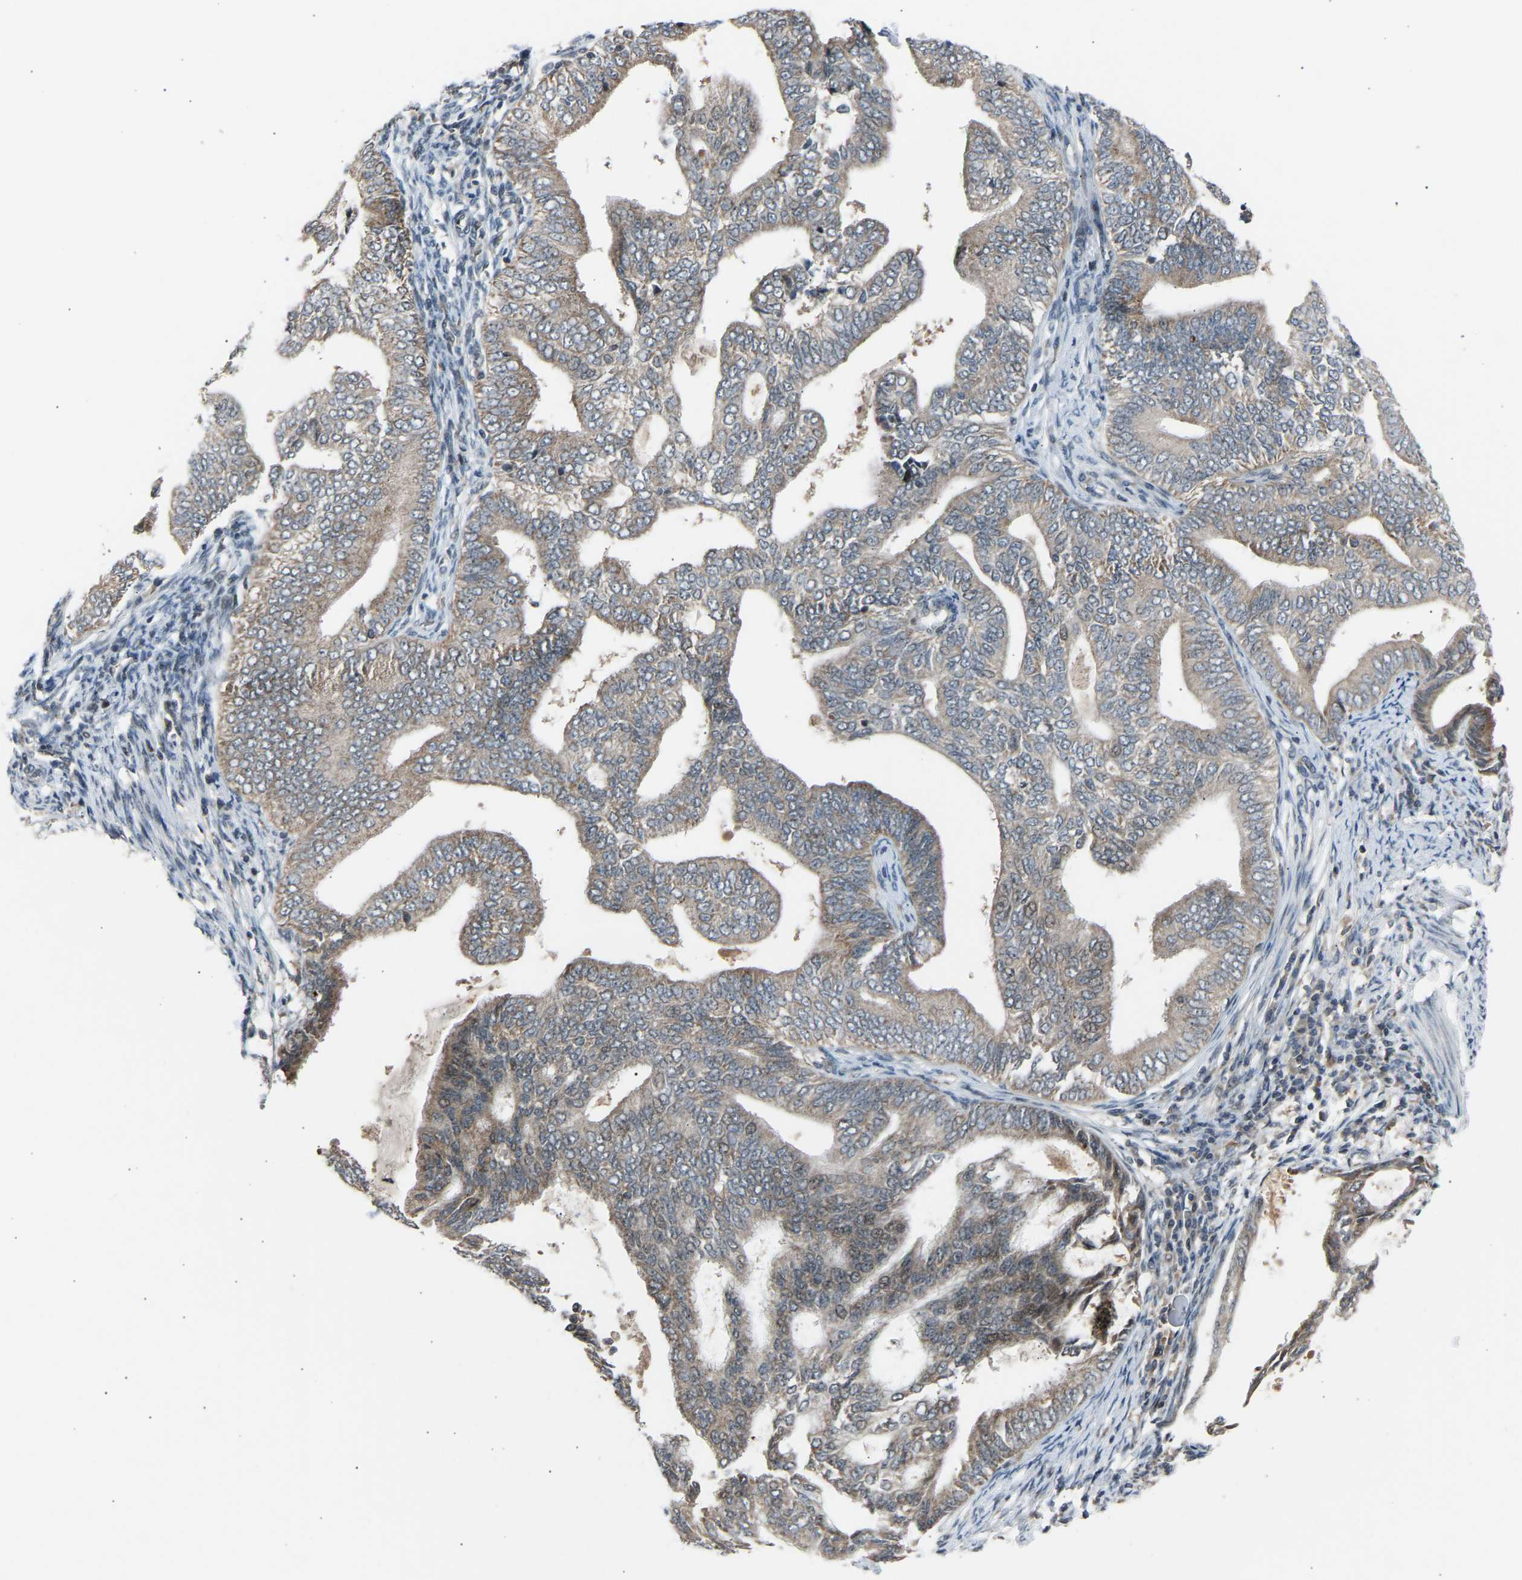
{"staining": {"intensity": "weak", "quantity": "<25%", "location": "cytoplasmic/membranous"}, "tissue": "endometrial cancer", "cell_type": "Tumor cells", "image_type": "cancer", "snomed": [{"axis": "morphology", "description": "Adenocarcinoma, NOS"}, {"axis": "topography", "description": "Endometrium"}], "caption": "Immunohistochemical staining of human endometrial cancer (adenocarcinoma) demonstrates no significant positivity in tumor cells.", "gene": "SLIRP", "patient": {"sex": "female", "age": 58}}